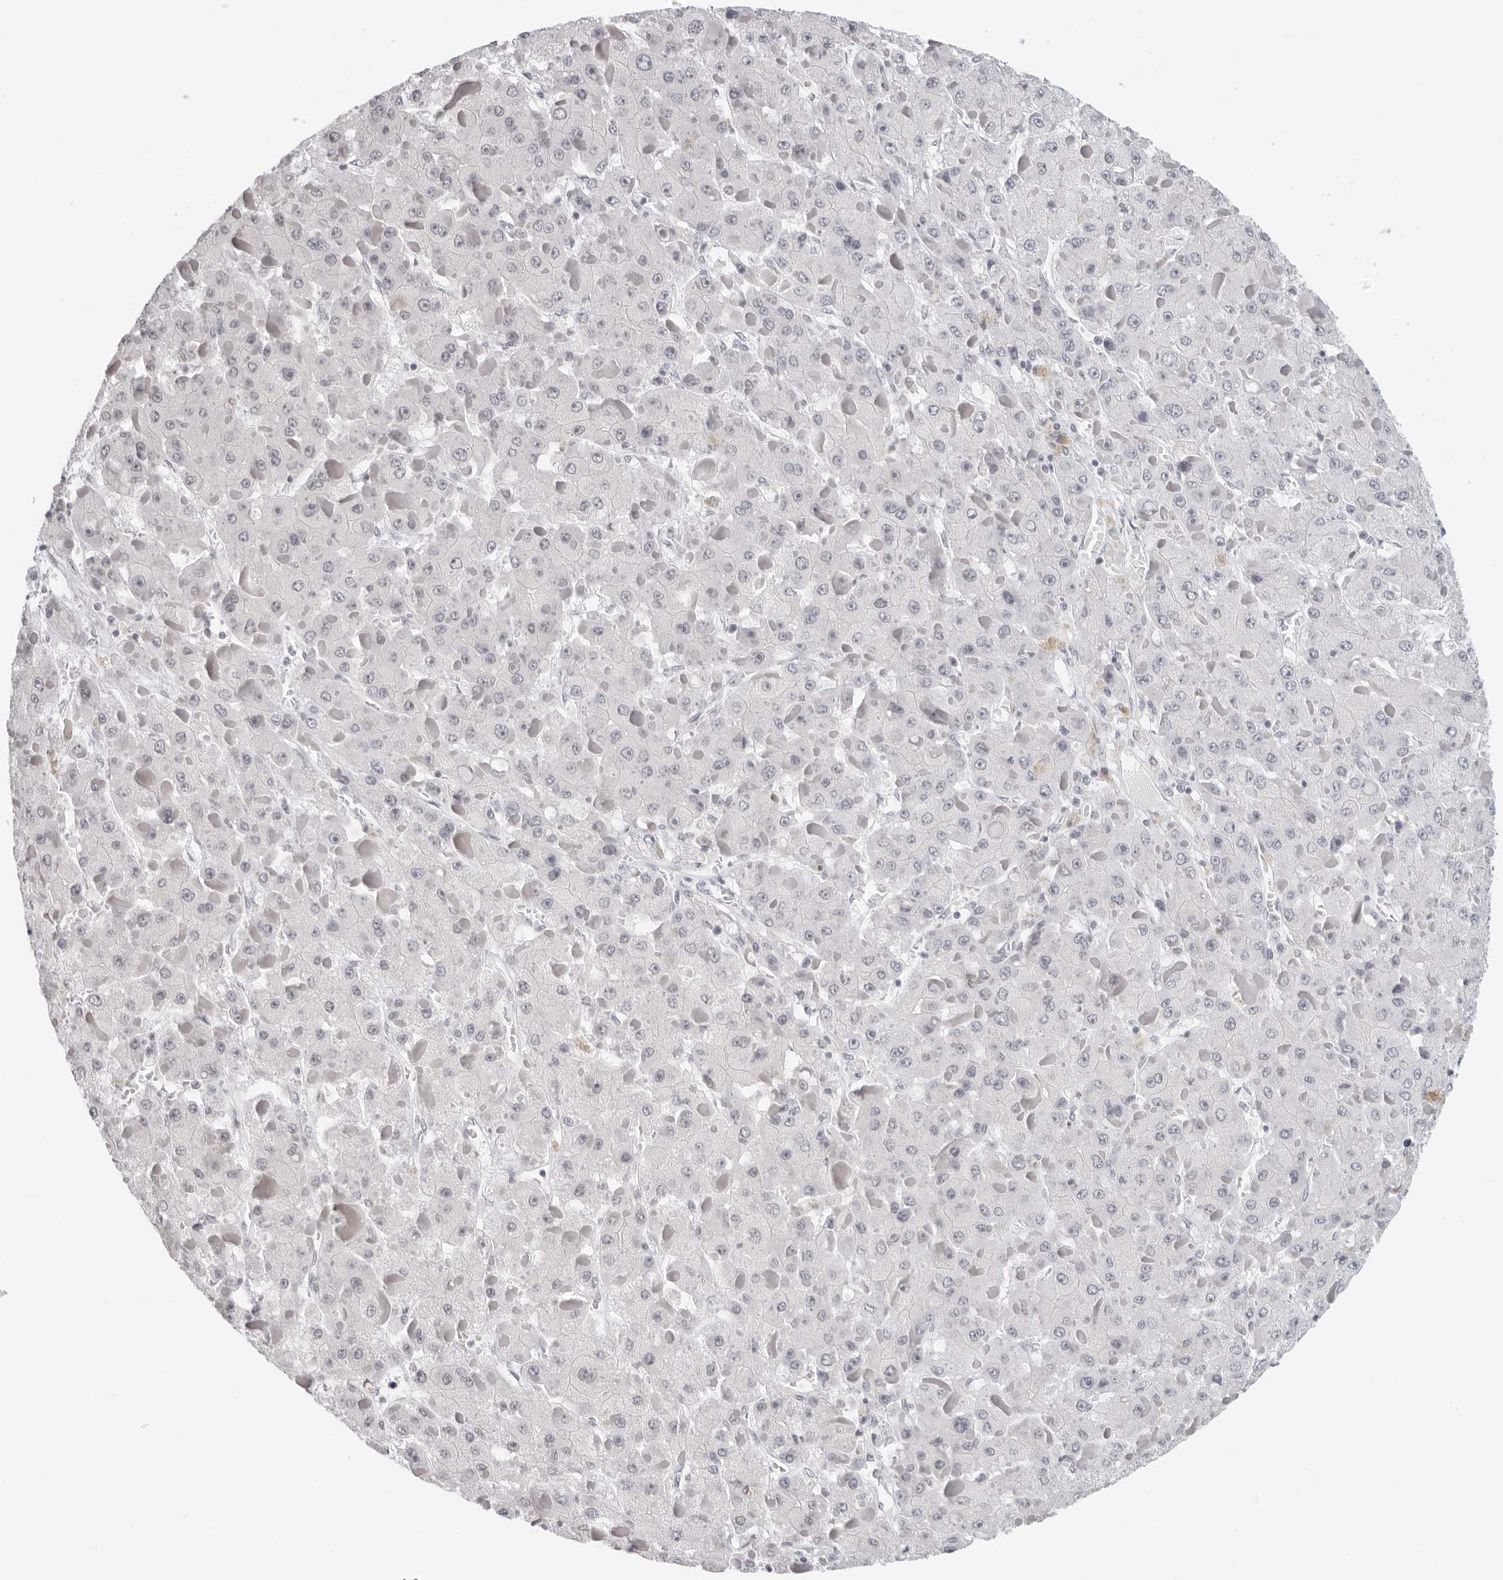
{"staining": {"intensity": "negative", "quantity": "none", "location": "none"}, "tissue": "liver cancer", "cell_type": "Tumor cells", "image_type": "cancer", "snomed": [{"axis": "morphology", "description": "Carcinoma, Hepatocellular, NOS"}, {"axis": "topography", "description": "Liver"}], "caption": "Liver cancer was stained to show a protein in brown. There is no significant expression in tumor cells.", "gene": "FLG2", "patient": {"sex": "female", "age": 73}}